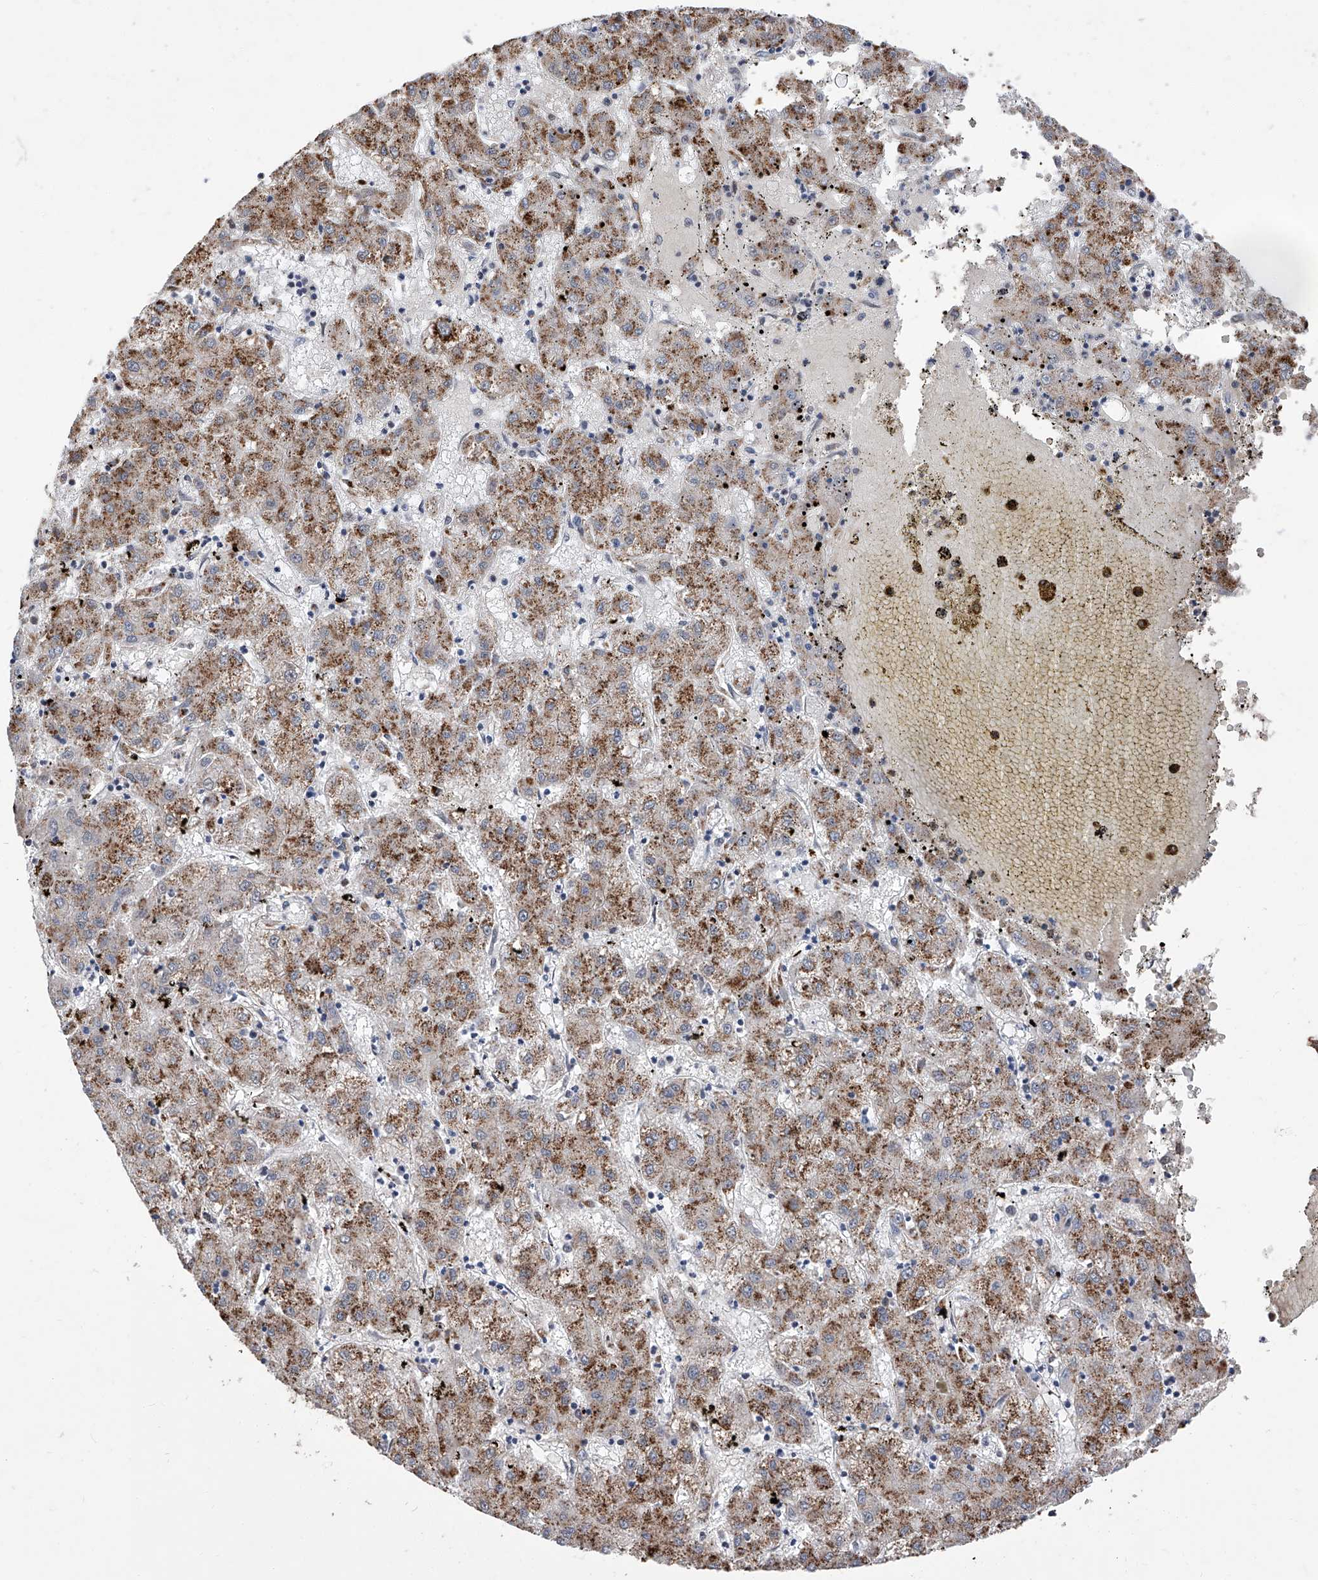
{"staining": {"intensity": "moderate", "quantity": ">75%", "location": "cytoplasmic/membranous"}, "tissue": "liver cancer", "cell_type": "Tumor cells", "image_type": "cancer", "snomed": [{"axis": "morphology", "description": "Carcinoma, Hepatocellular, NOS"}, {"axis": "topography", "description": "Liver"}], "caption": "IHC histopathology image of neoplastic tissue: liver hepatocellular carcinoma stained using immunohistochemistry (IHC) demonstrates medium levels of moderate protein expression localized specifically in the cytoplasmic/membranous of tumor cells, appearing as a cytoplasmic/membranous brown color.", "gene": "FARP2", "patient": {"sex": "male", "age": 72}}